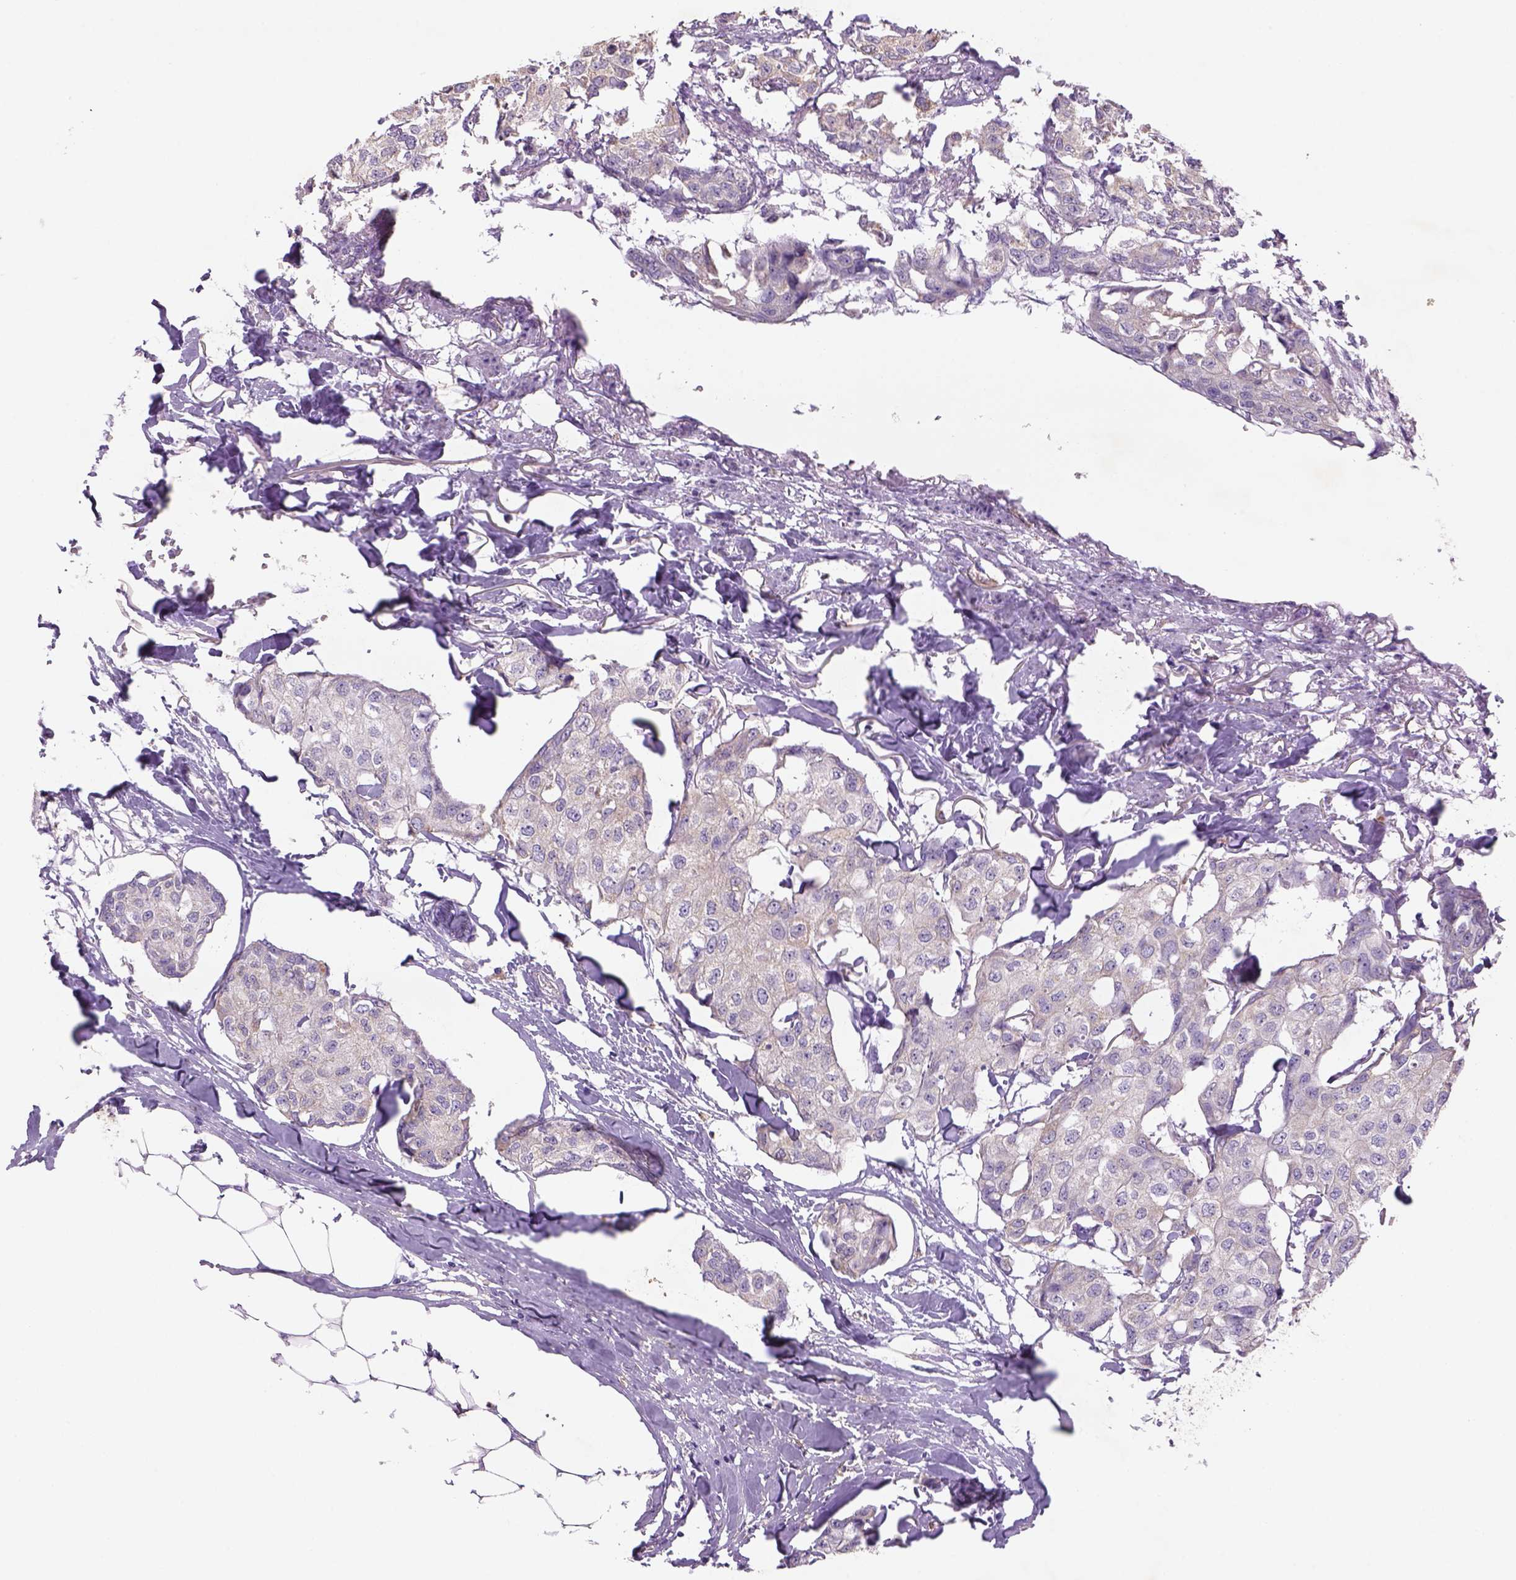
{"staining": {"intensity": "negative", "quantity": "none", "location": "none"}, "tissue": "breast cancer", "cell_type": "Tumor cells", "image_type": "cancer", "snomed": [{"axis": "morphology", "description": "Duct carcinoma"}, {"axis": "topography", "description": "Breast"}], "caption": "Histopathology image shows no protein positivity in tumor cells of breast cancer tissue.", "gene": "NAALAD2", "patient": {"sex": "female", "age": 80}}